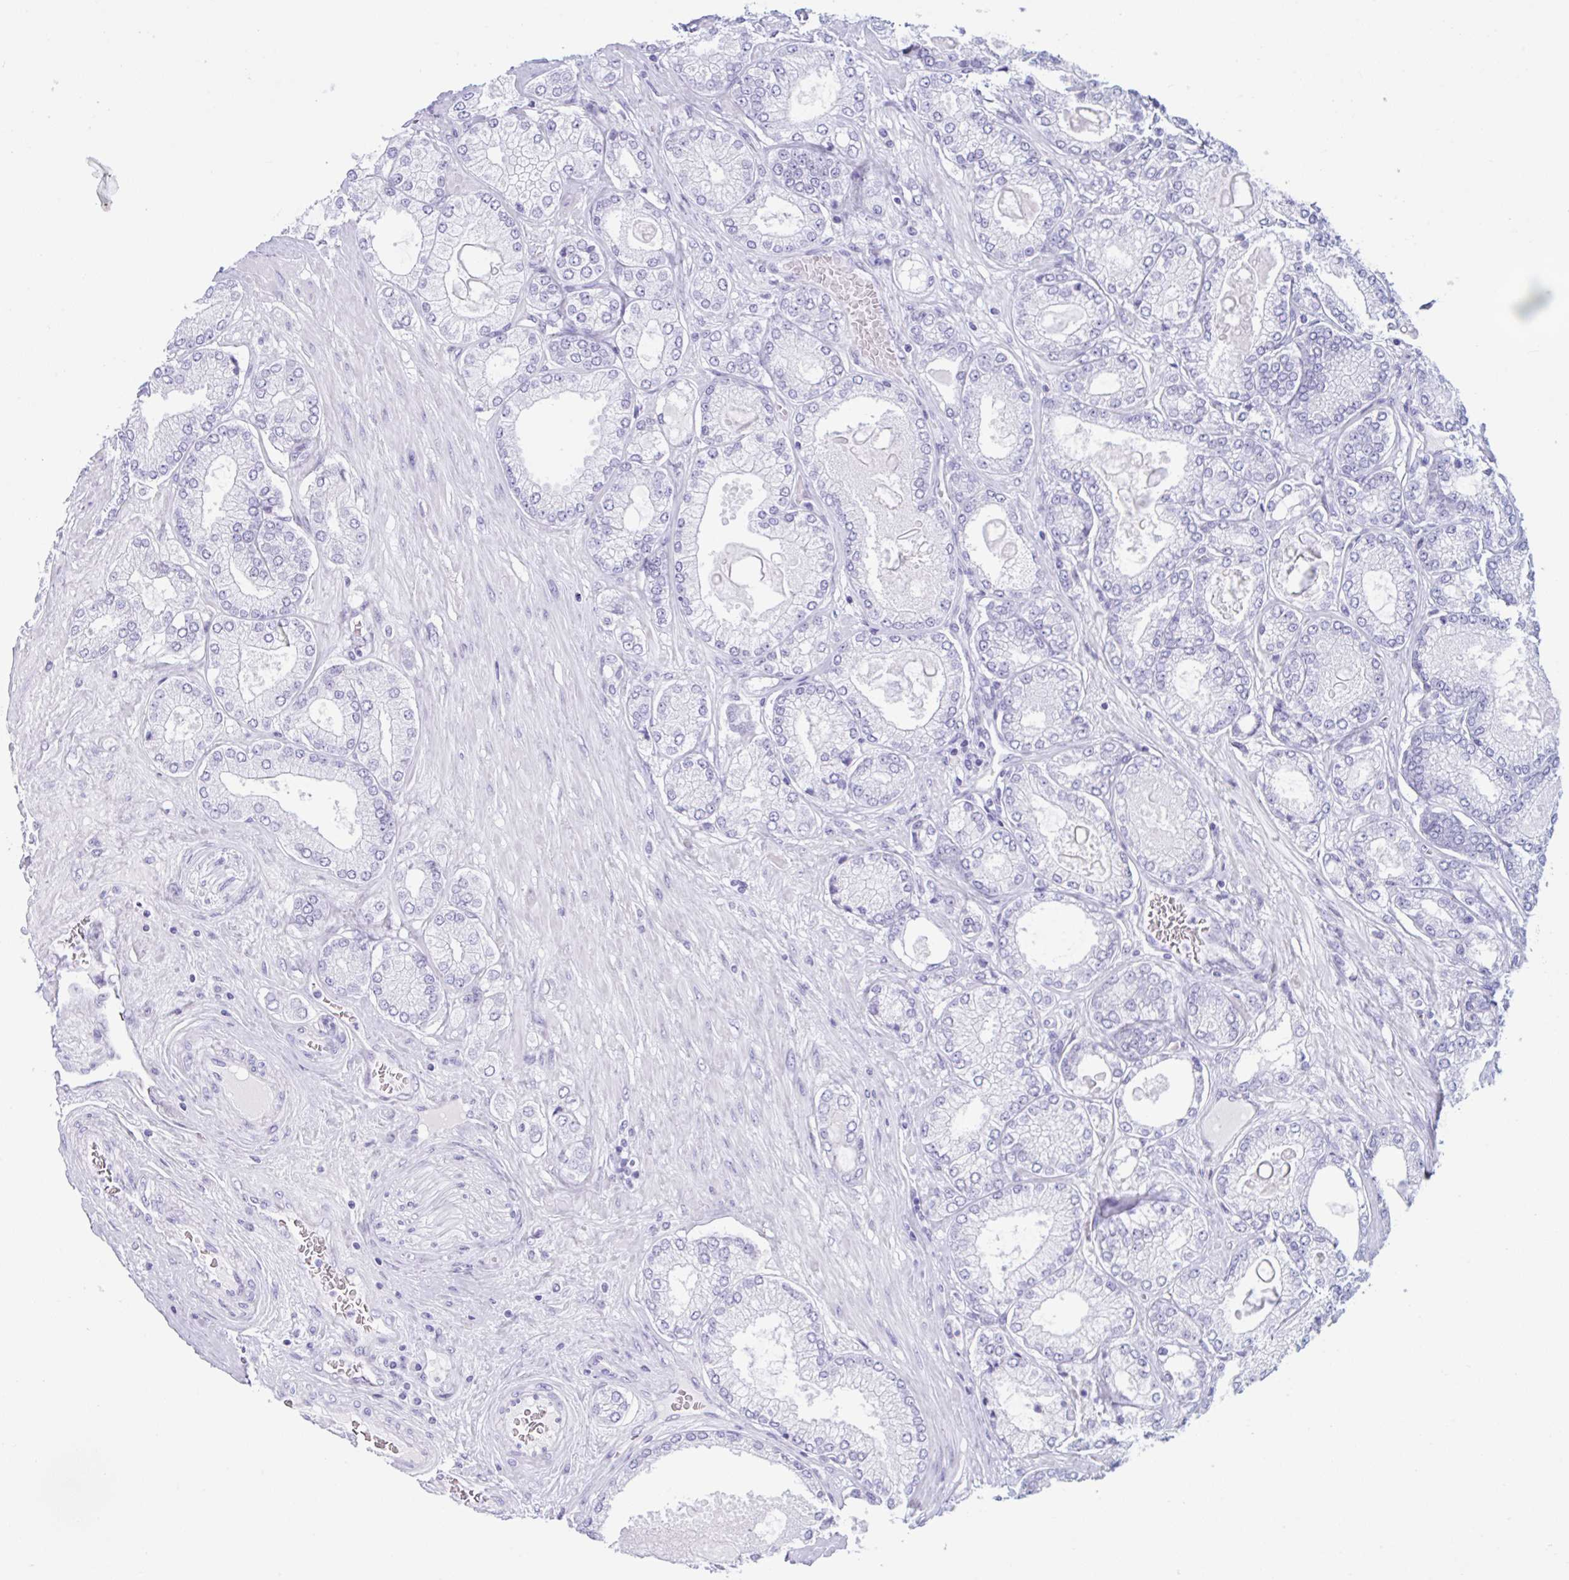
{"staining": {"intensity": "negative", "quantity": "none", "location": "none"}, "tissue": "prostate cancer", "cell_type": "Tumor cells", "image_type": "cancer", "snomed": [{"axis": "morphology", "description": "Adenocarcinoma, High grade"}, {"axis": "topography", "description": "Prostate"}], "caption": "A high-resolution histopathology image shows IHC staining of prostate cancer, which shows no significant expression in tumor cells.", "gene": "MRGPRG", "patient": {"sex": "male", "age": 68}}